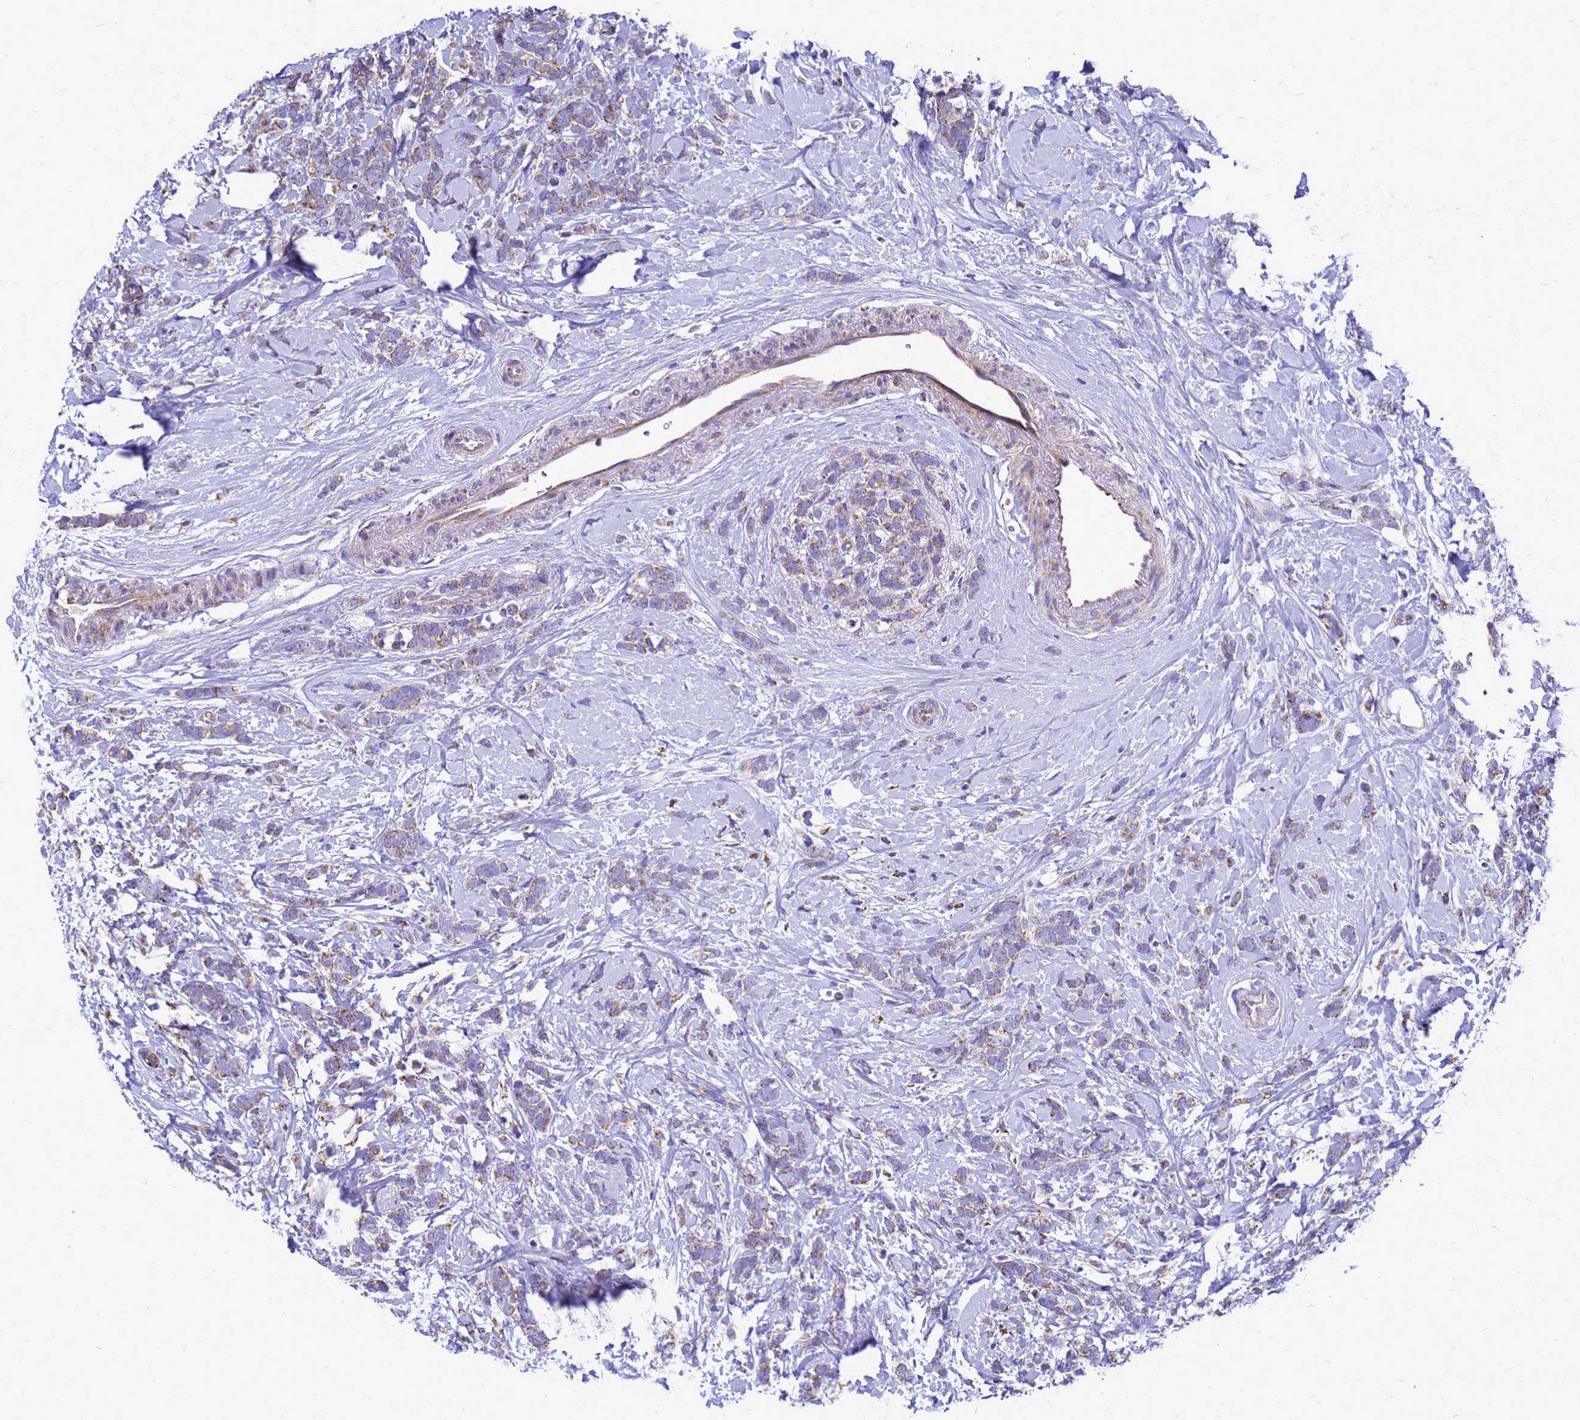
{"staining": {"intensity": "moderate", "quantity": "25%-75%", "location": "cytoplasmic/membranous"}, "tissue": "breast cancer", "cell_type": "Tumor cells", "image_type": "cancer", "snomed": [{"axis": "morphology", "description": "Lobular carcinoma"}, {"axis": "topography", "description": "Breast"}], "caption": "High-magnification brightfield microscopy of breast cancer (lobular carcinoma) stained with DAB (3,3'-diaminobenzidine) (brown) and counterstained with hematoxylin (blue). tumor cells exhibit moderate cytoplasmic/membranous expression is seen in approximately25%-75% of cells.", "gene": "CMC4", "patient": {"sex": "female", "age": 58}}